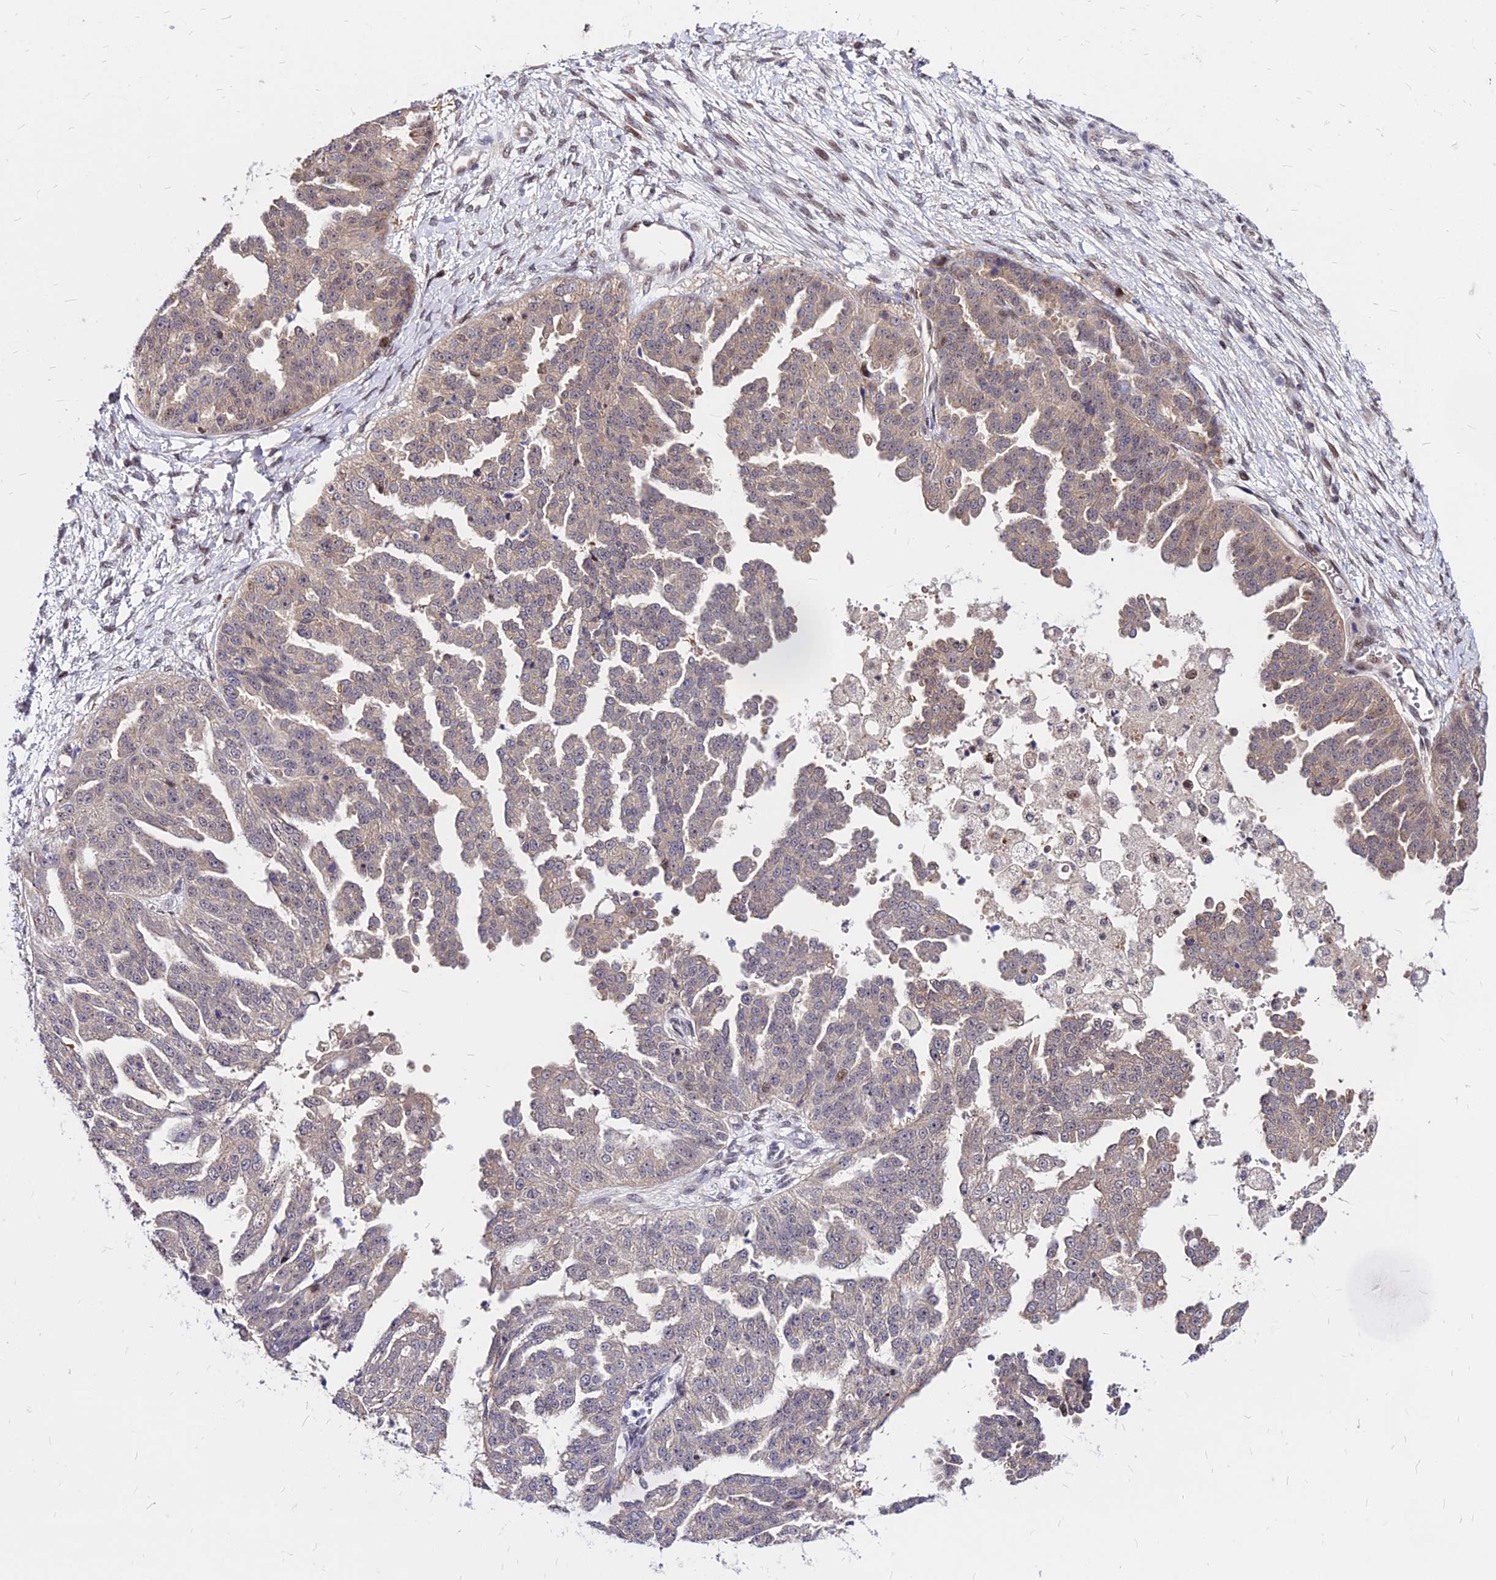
{"staining": {"intensity": "weak", "quantity": "25%-75%", "location": "cytoplasmic/membranous"}, "tissue": "ovarian cancer", "cell_type": "Tumor cells", "image_type": "cancer", "snomed": [{"axis": "morphology", "description": "Cystadenocarcinoma, serous, NOS"}, {"axis": "topography", "description": "Ovary"}], "caption": "High-power microscopy captured an IHC photomicrograph of ovarian serous cystadenocarcinoma, revealing weak cytoplasmic/membranous expression in about 25%-75% of tumor cells.", "gene": "DDX55", "patient": {"sex": "female", "age": 58}}